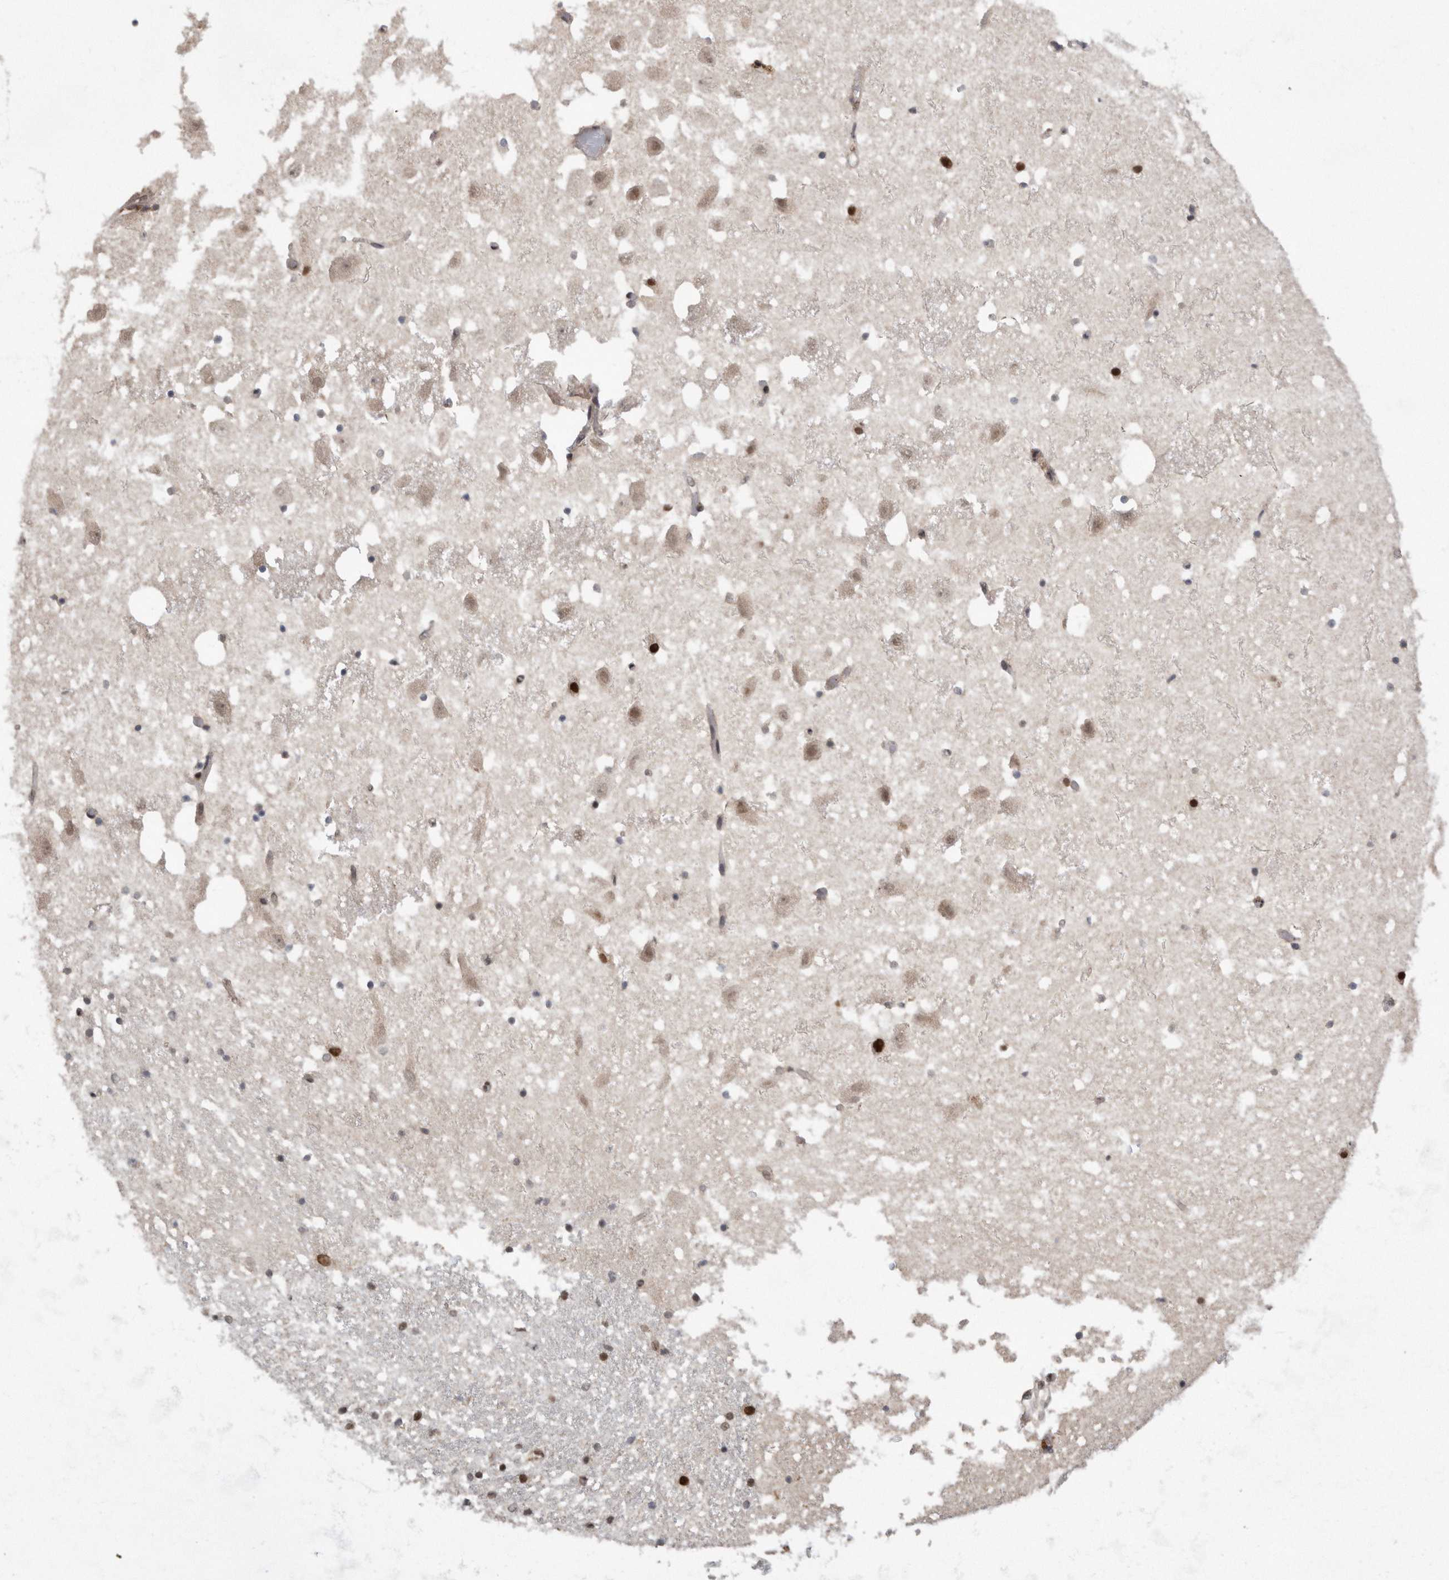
{"staining": {"intensity": "moderate", "quantity": ">75%", "location": "nuclear"}, "tissue": "hippocampus", "cell_type": "Glial cells", "image_type": "normal", "snomed": [{"axis": "morphology", "description": "Normal tissue, NOS"}, {"axis": "topography", "description": "Hippocampus"}], "caption": "A high-resolution histopathology image shows immunohistochemistry (IHC) staining of unremarkable hippocampus, which exhibits moderate nuclear expression in about >75% of glial cells. (Brightfield microscopy of DAB IHC at high magnification).", "gene": "TDRD3", "patient": {"sex": "female", "age": 52}}